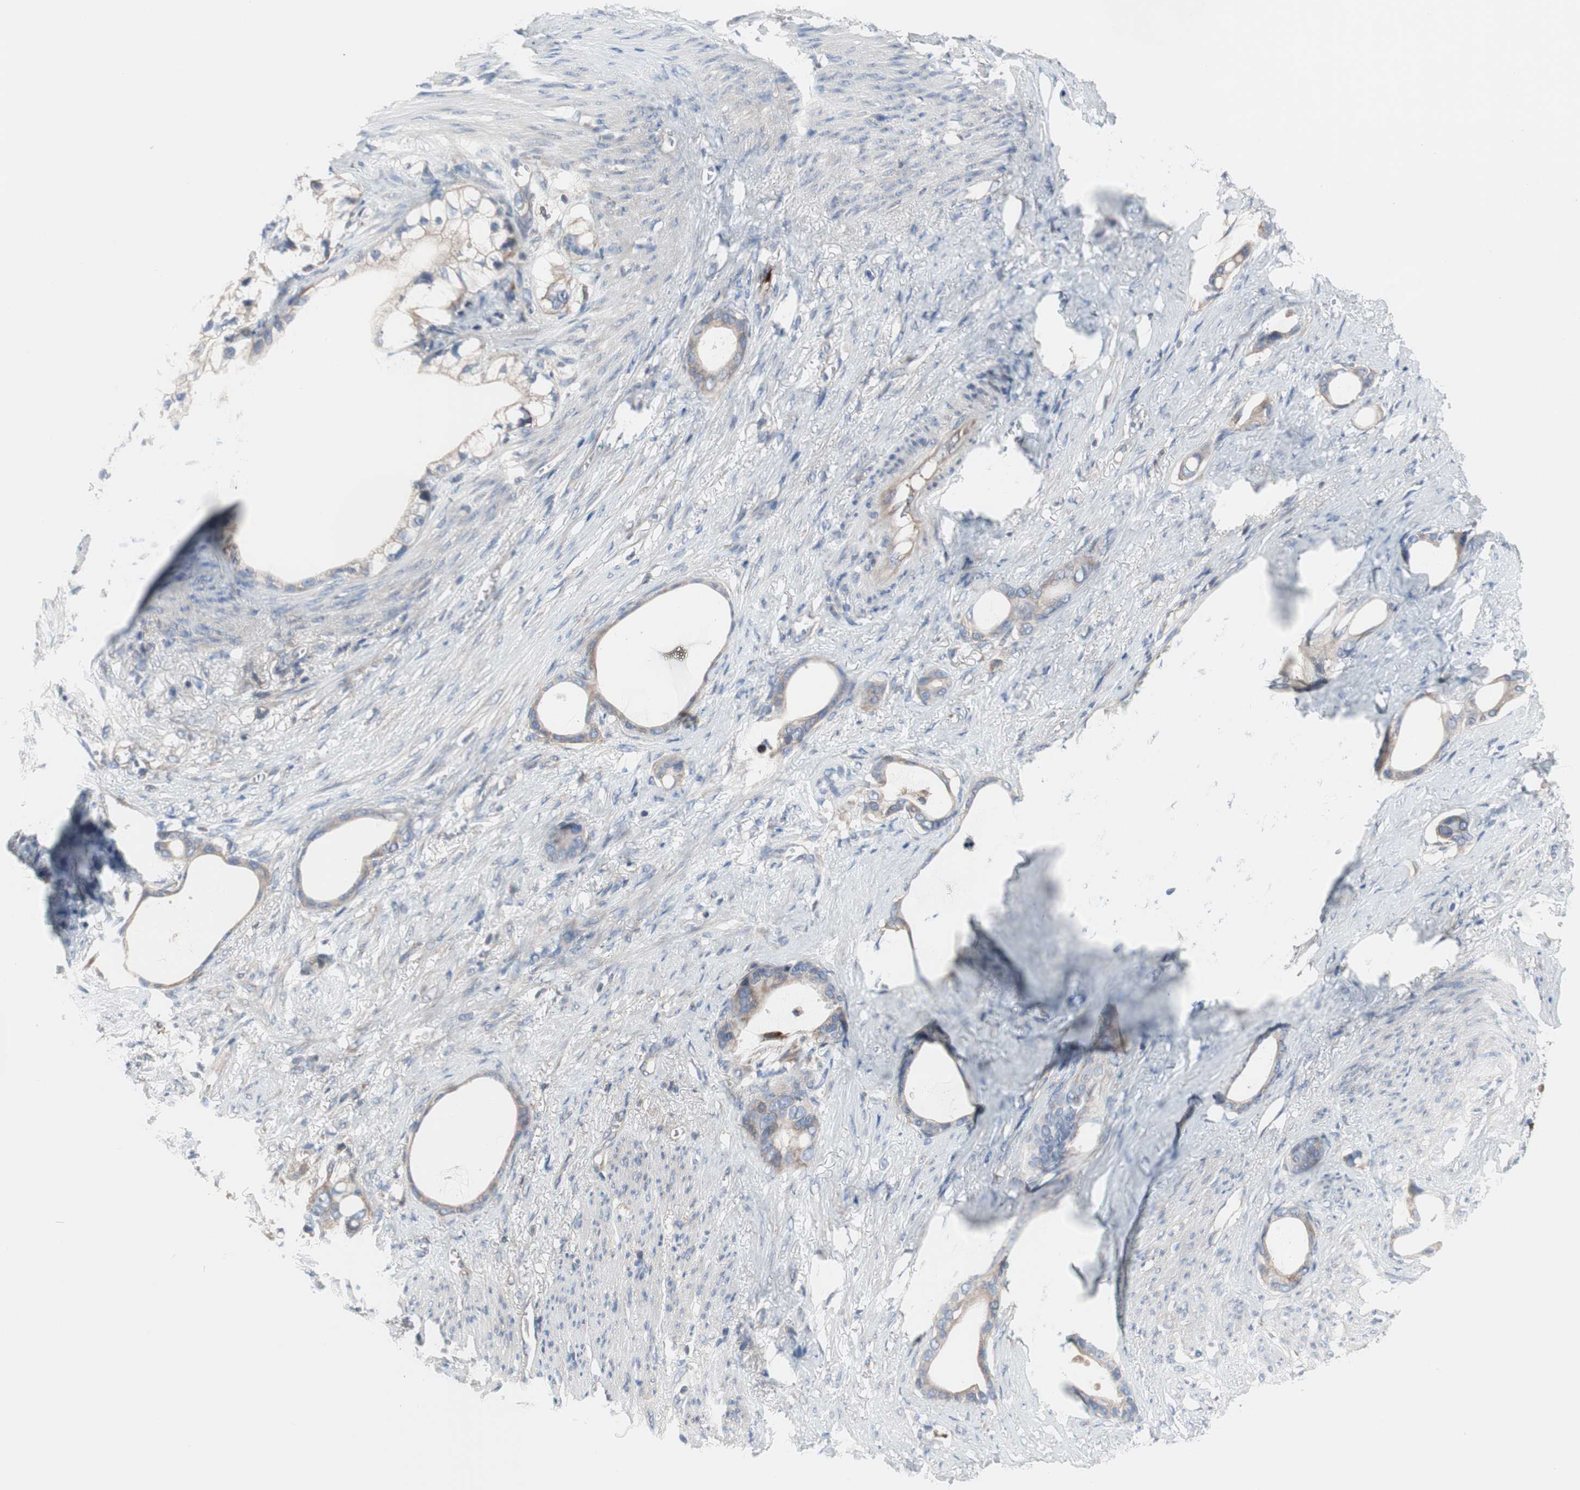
{"staining": {"intensity": "weak", "quantity": ">75%", "location": "cytoplasmic/membranous"}, "tissue": "stomach cancer", "cell_type": "Tumor cells", "image_type": "cancer", "snomed": [{"axis": "morphology", "description": "Adenocarcinoma, NOS"}, {"axis": "topography", "description": "Stomach"}], "caption": "Stomach adenocarcinoma stained with a protein marker displays weak staining in tumor cells.", "gene": "KANSL1", "patient": {"sex": "female", "age": 75}}